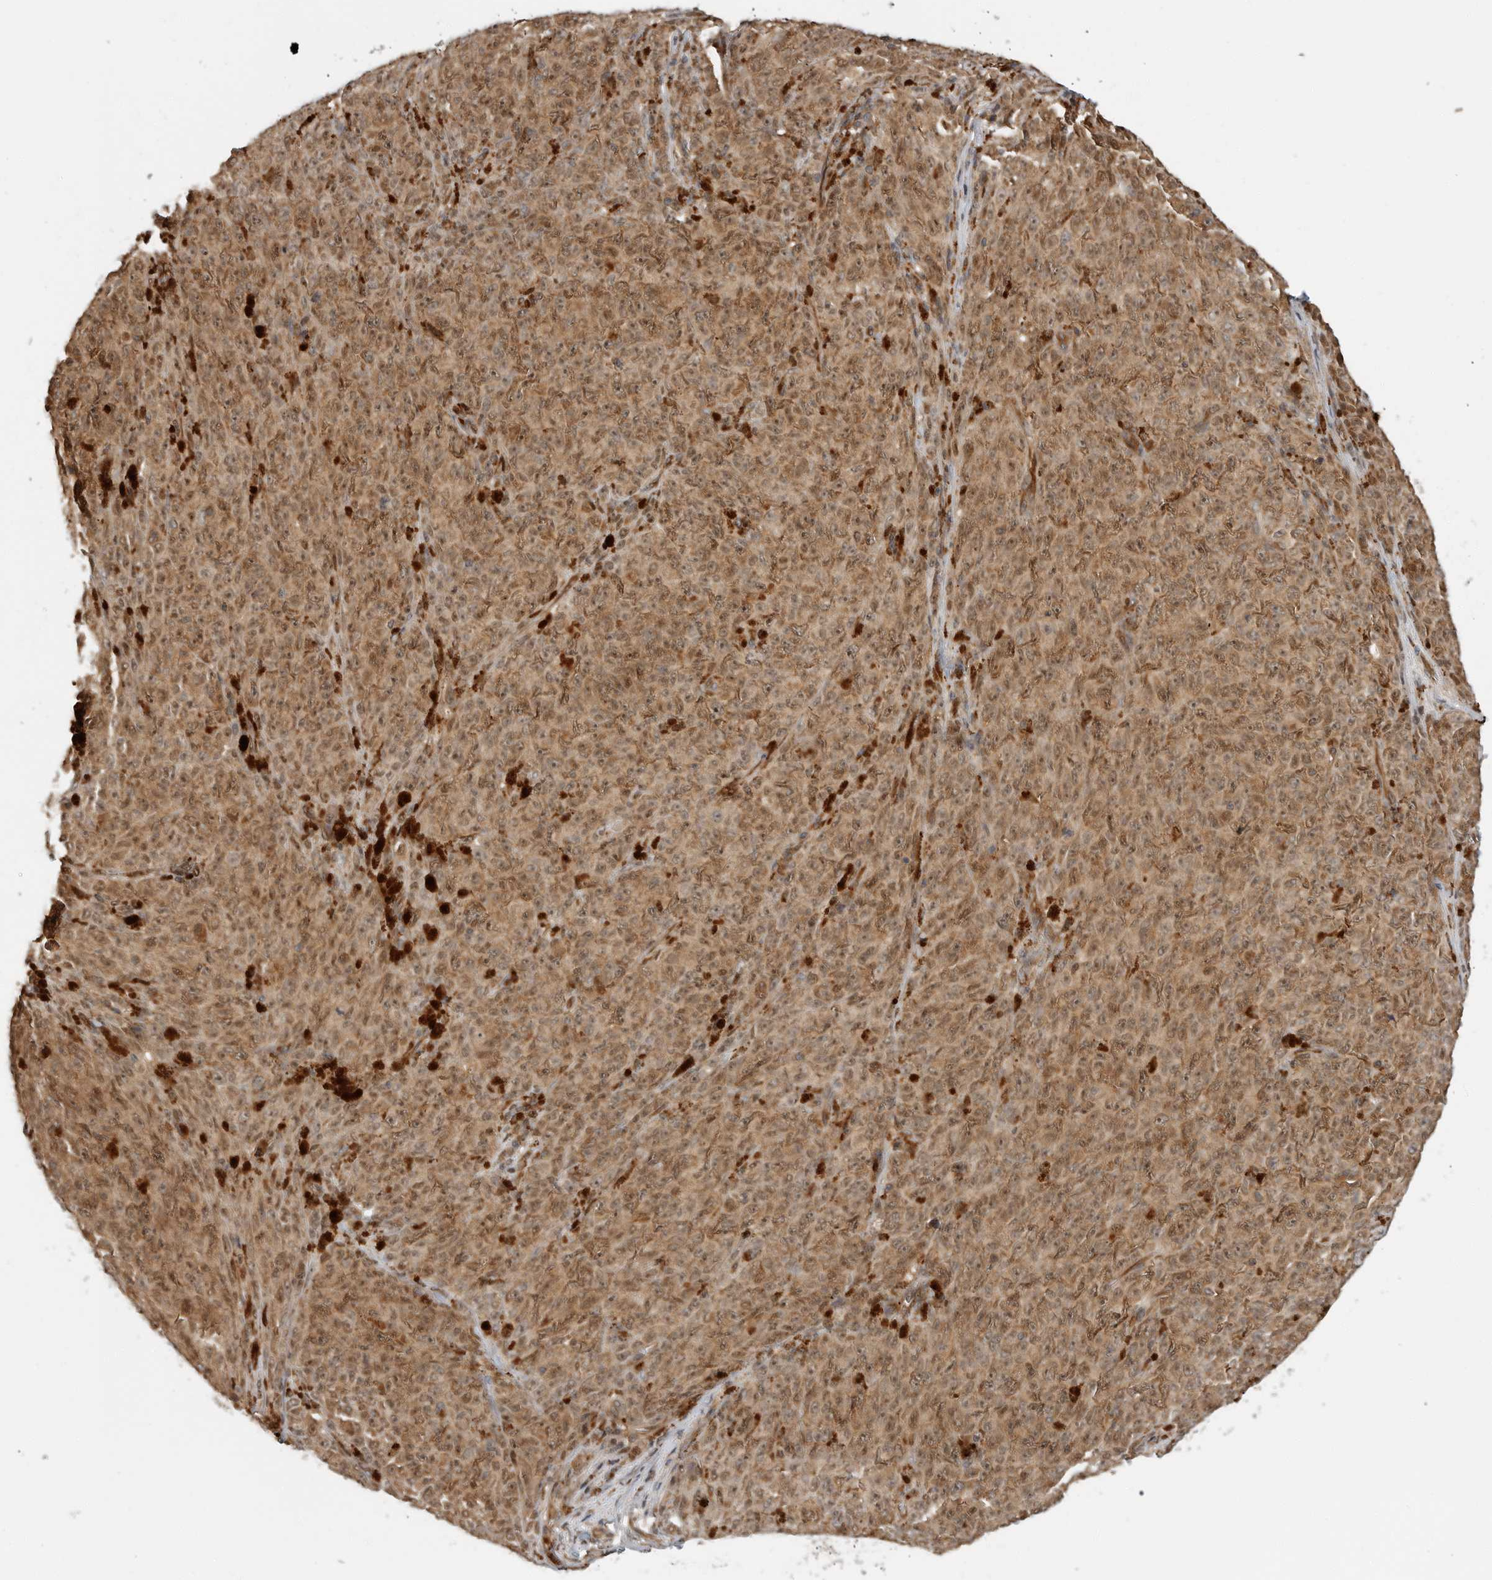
{"staining": {"intensity": "moderate", "quantity": ">75%", "location": "cytoplasmic/membranous,nuclear"}, "tissue": "melanoma", "cell_type": "Tumor cells", "image_type": "cancer", "snomed": [{"axis": "morphology", "description": "Malignant melanoma, NOS"}, {"axis": "topography", "description": "Skin"}], "caption": "Melanoma tissue displays moderate cytoplasmic/membranous and nuclear positivity in approximately >75% of tumor cells", "gene": "STRAP", "patient": {"sex": "female", "age": 82}}